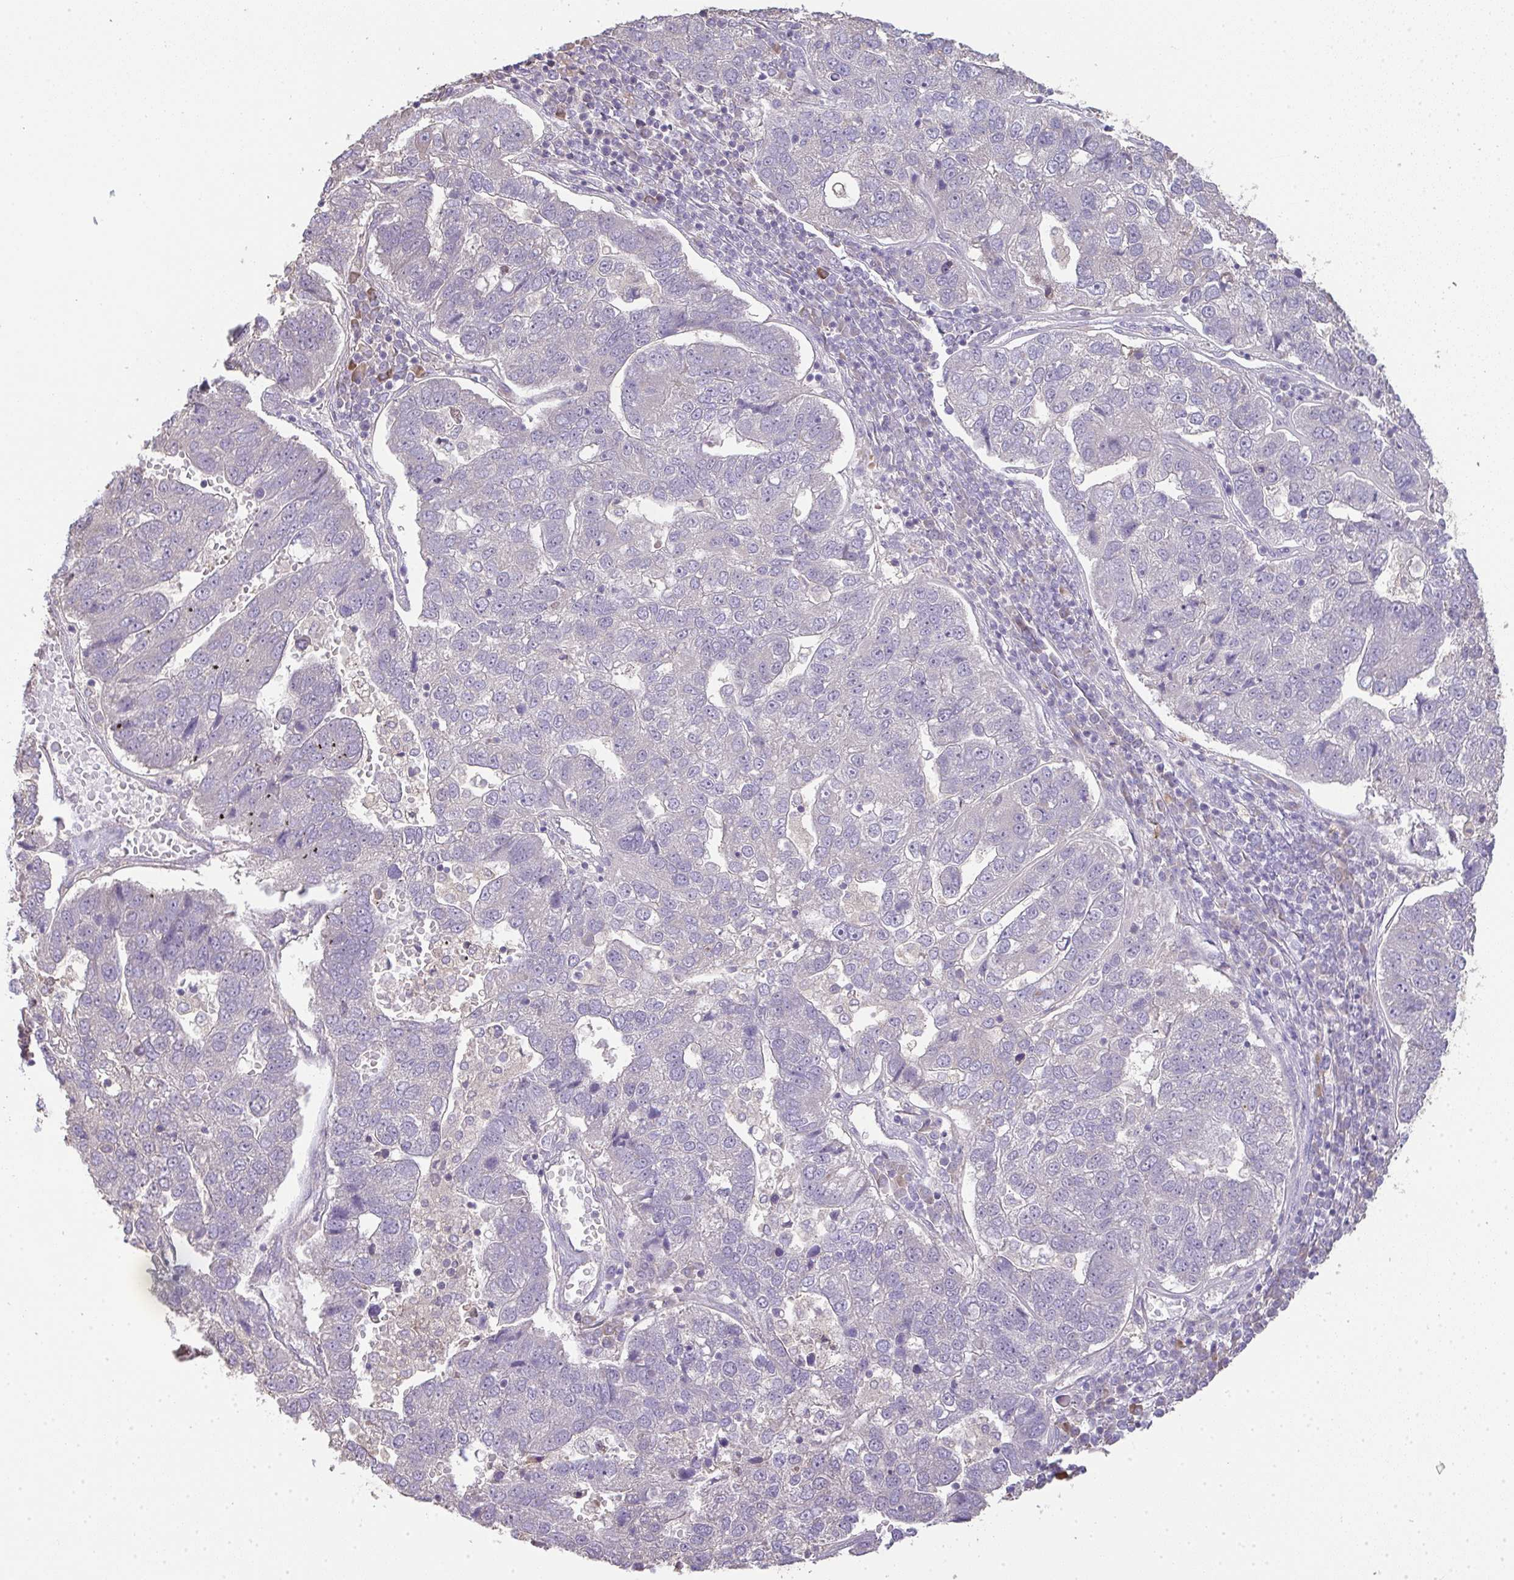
{"staining": {"intensity": "negative", "quantity": "none", "location": "none"}, "tissue": "pancreatic cancer", "cell_type": "Tumor cells", "image_type": "cancer", "snomed": [{"axis": "morphology", "description": "Adenocarcinoma, NOS"}, {"axis": "topography", "description": "Pancreas"}], "caption": "Immunohistochemistry photomicrograph of neoplastic tissue: human pancreatic adenocarcinoma stained with DAB (3,3'-diaminobenzidine) reveals no significant protein expression in tumor cells. (Brightfield microscopy of DAB (3,3'-diaminobenzidine) immunohistochemistry at high magnification).", "gene": "BRINP3", "patient": {"sex": "female", "age": 61}}